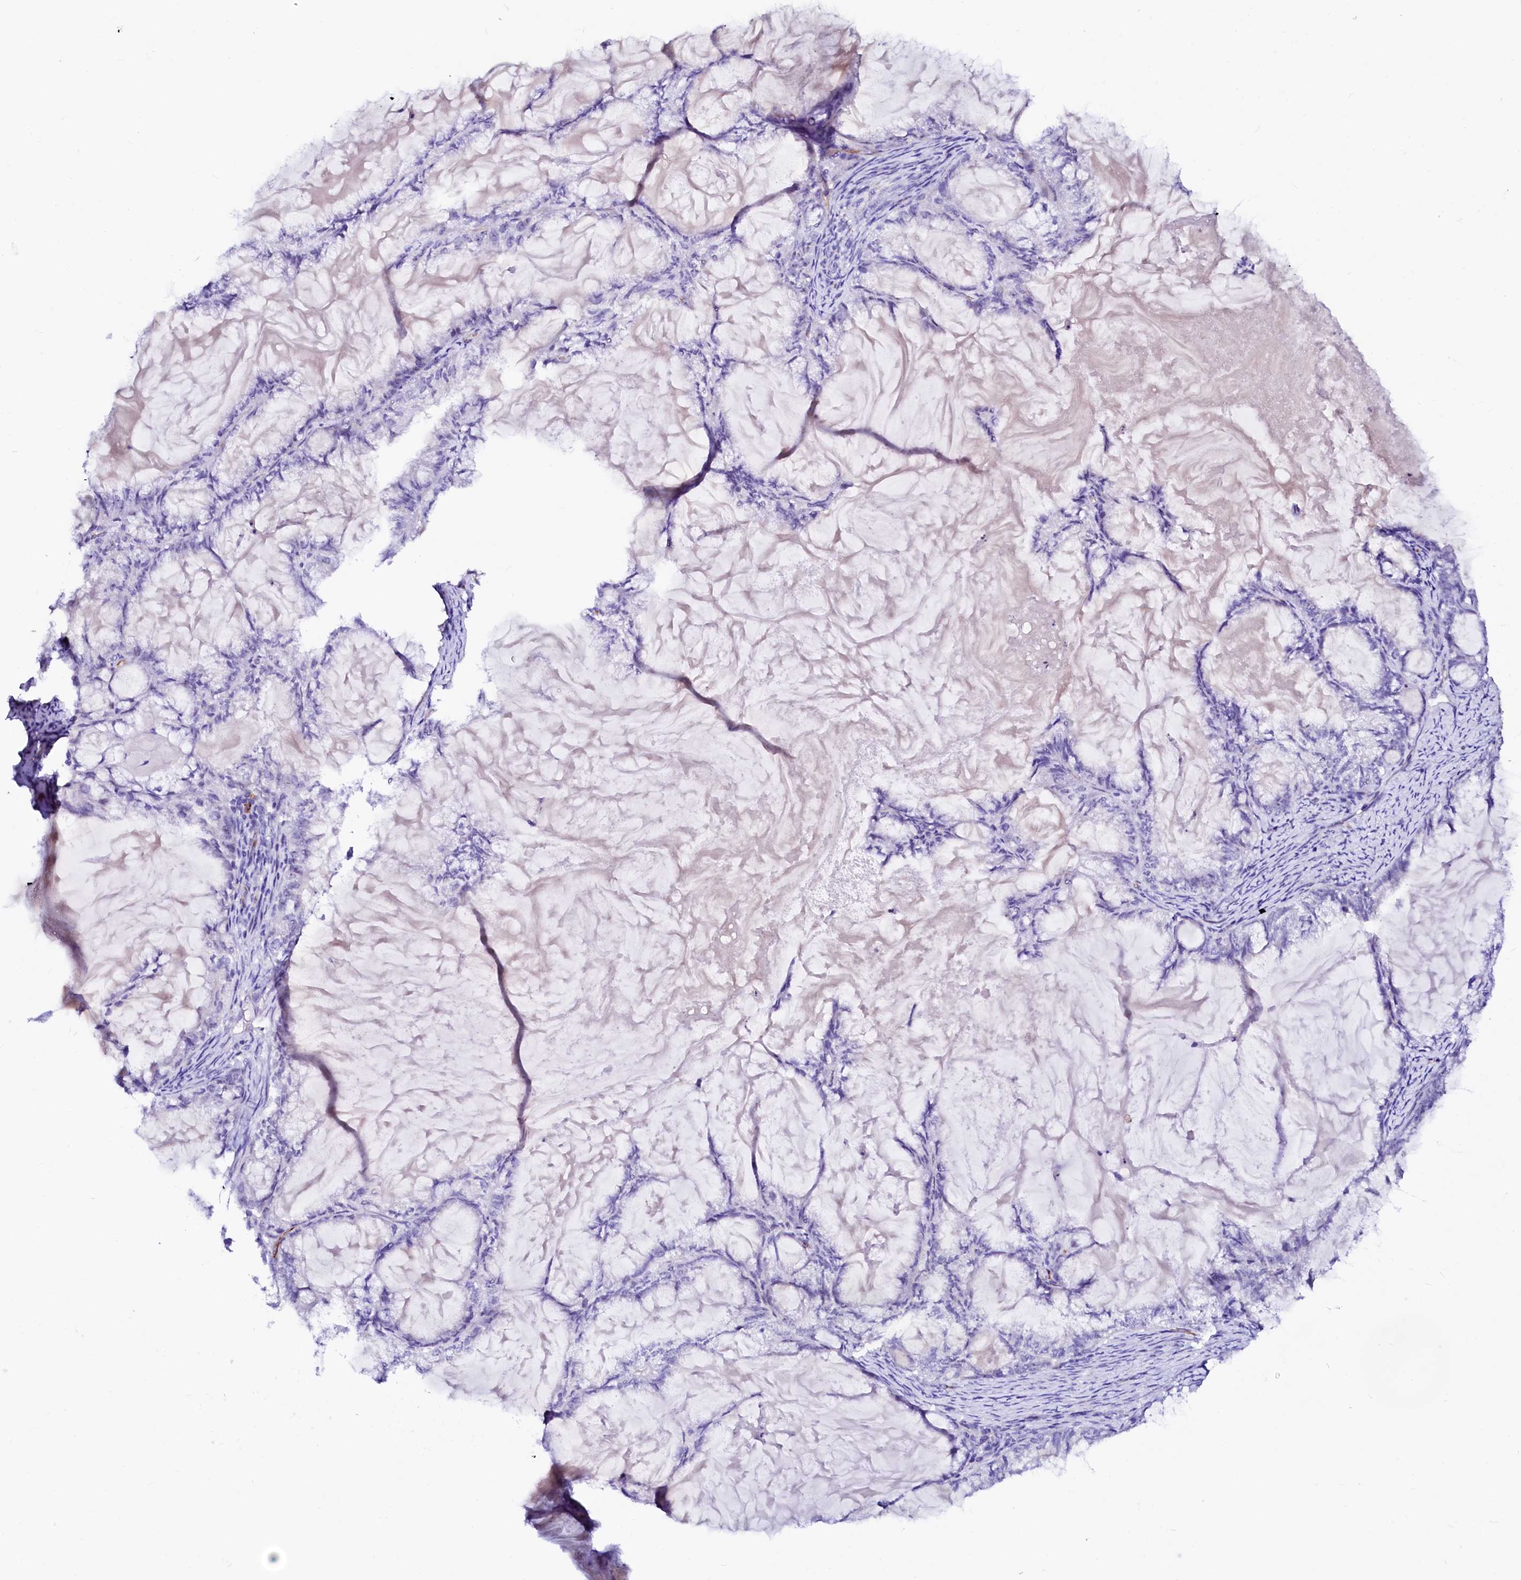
{"staining": {"intensity": "negative", "quantity": "none", "location": "none"}, "tissue": "endometrial cancer", "cell_type": "Tumor cells", "image_type": "cancer", "snomed": [{"axis": "morphology", "description": "Adenocarcinoma, NOS"}, {"axis": "topography", "description": "Endometrium"}], "caption": "There is no significant staining in tumor cells of endometrial adenocarcinoma. Brightfield microscopy of IHC stained with DAB (3,3'-diaminobenzidine) (brown) and hematoxylin (blue), captured at high magnification.", "gene": "SFR1", "patient": {"sex": "female", "age": 86}}